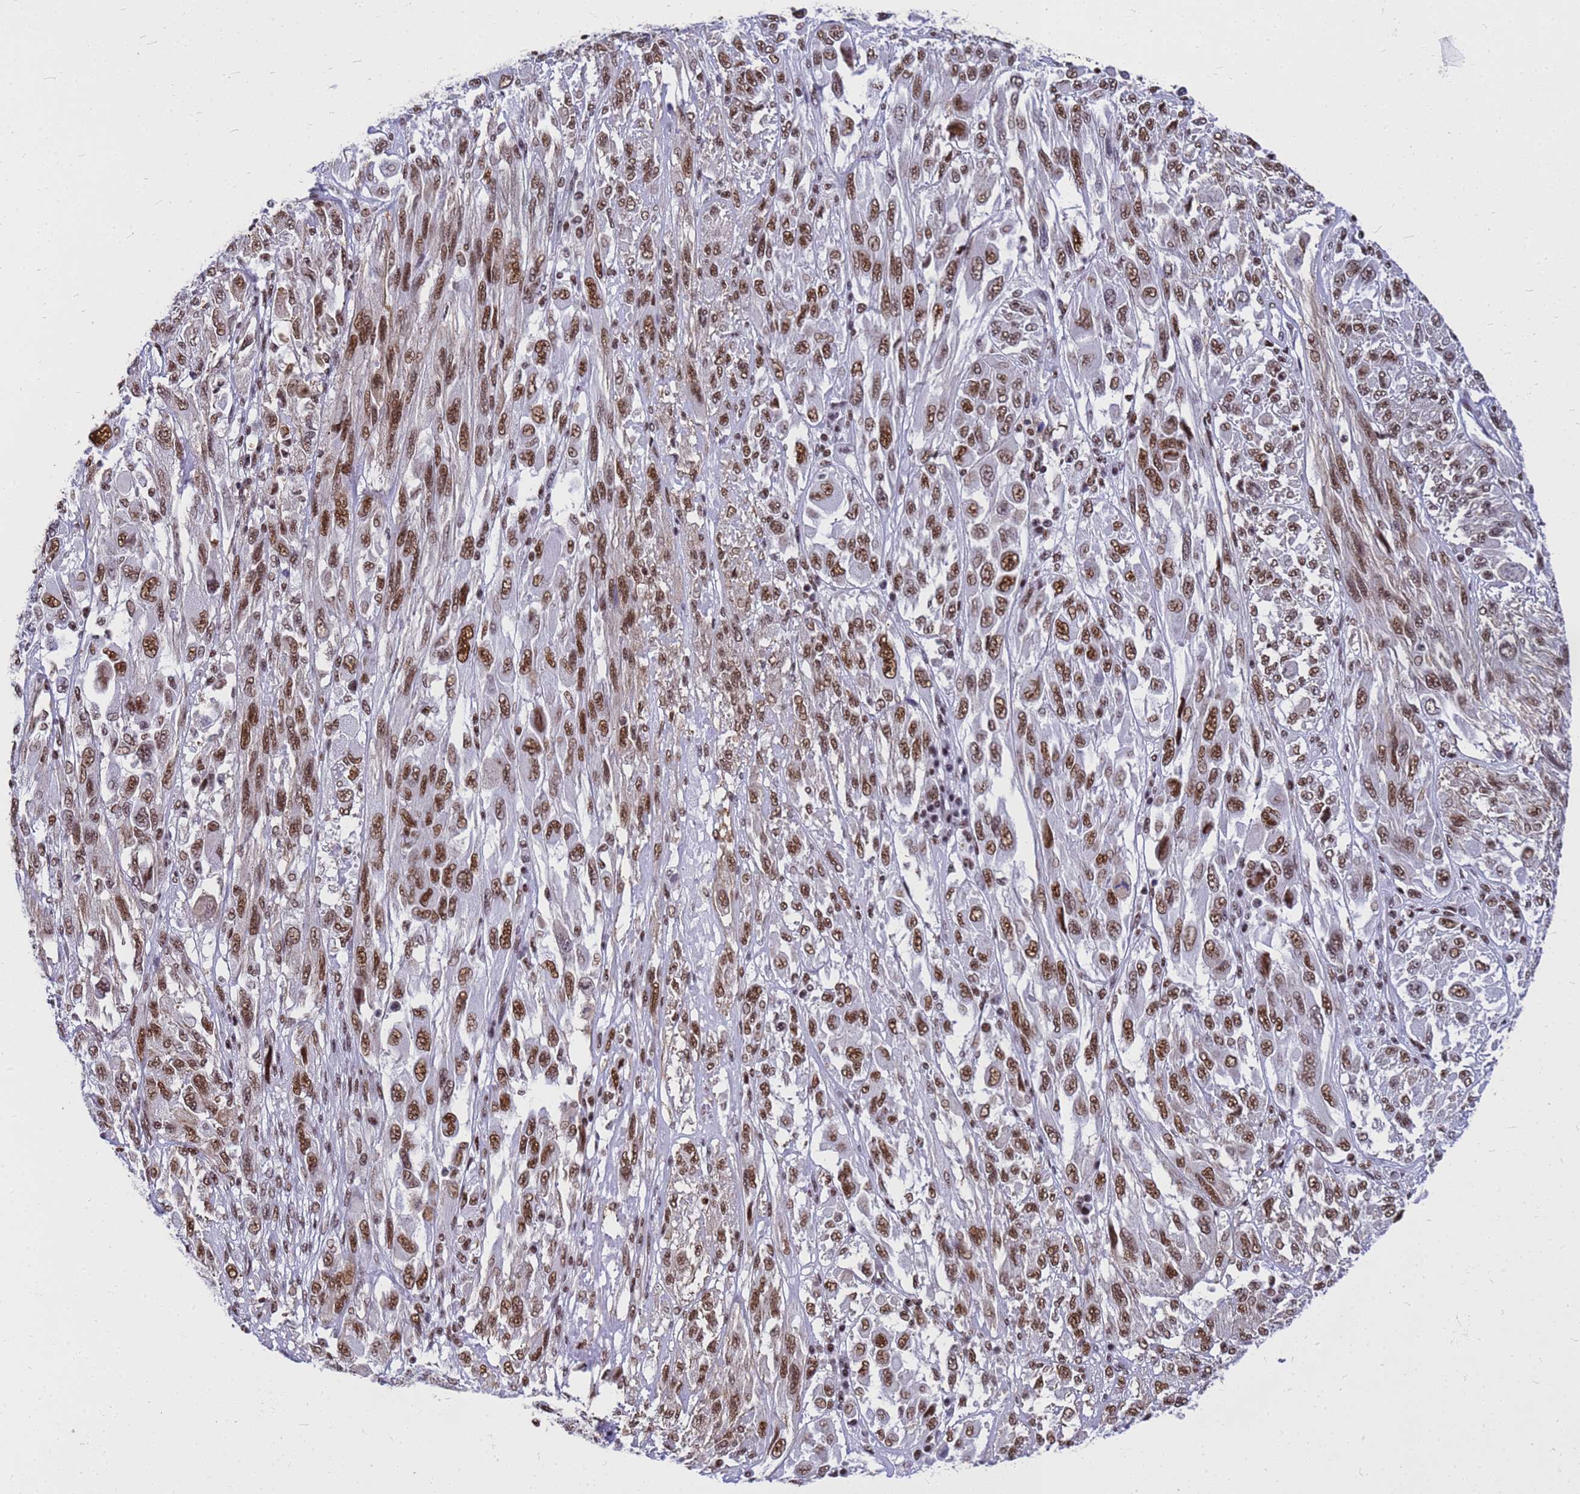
{"staining": {"intensity": "moderate", "quantity": ">75%", "location": "nuclear"}, "tissue": "melanoma", "cell_type": "Tumor cells", "image_type": "cancer", "snomed": [{"axis": "morphology", "description": "Malignant melanoma, NOS"}, {"axis": "topography", "description": "Skin"}], "caption": "A brown stain highlights moderate nuclear staining of a protein in melanoma tumor cells. The protein of interest is stained brown, and the nuclei are stained in blue (DAB (3,3'-diaminobenzidine) IHC with brightfield microscopy, high magnification).", "gene": "SART3", "patient": {"sex": "female", "age": 91}}